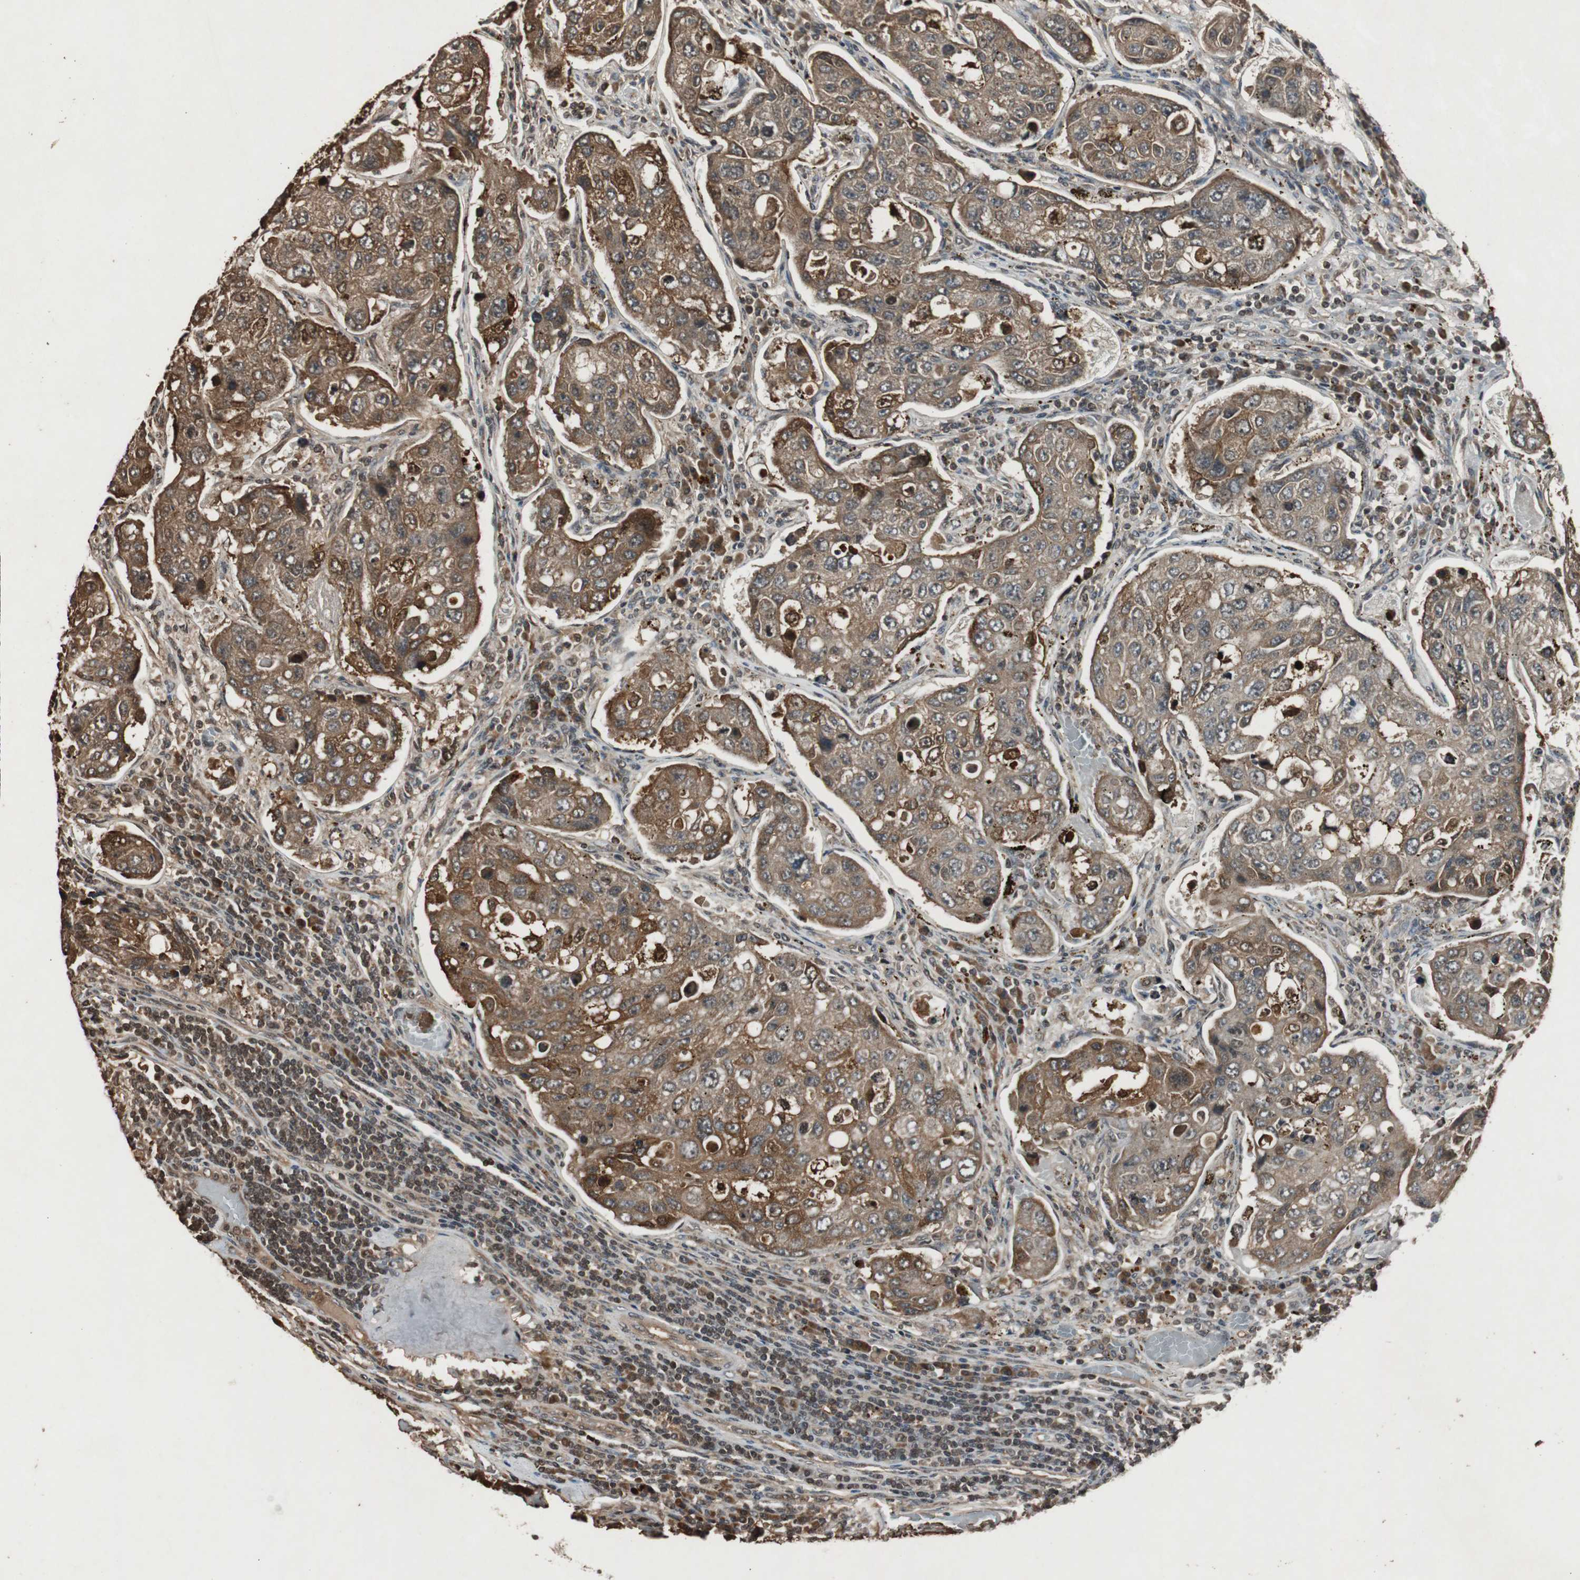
{"staining": {"intensity": "moderate", "quantity": ">75%", "location": "cytoplasmic/membranous"}, "tissue": "urothelial cancer", "cell_type": "Tumor cells", "image_type": "cancer", "snomed": [{"axis": "morphology", "description": "Urothelial carcinoma, High grade"}, {"axis": "topography", "description": "Lymph node"}, {"axis": "topography", "description": "Urinary bladder"}], "caption": "There is medium levels of moderate cytoplasmic/membranous staining in tumor cells of urothelial cancer, as demonstrated by immunohistochemical staining (brown color).", "gene": "SLIT2", "patient": {"sex": "male", "age": 51}}